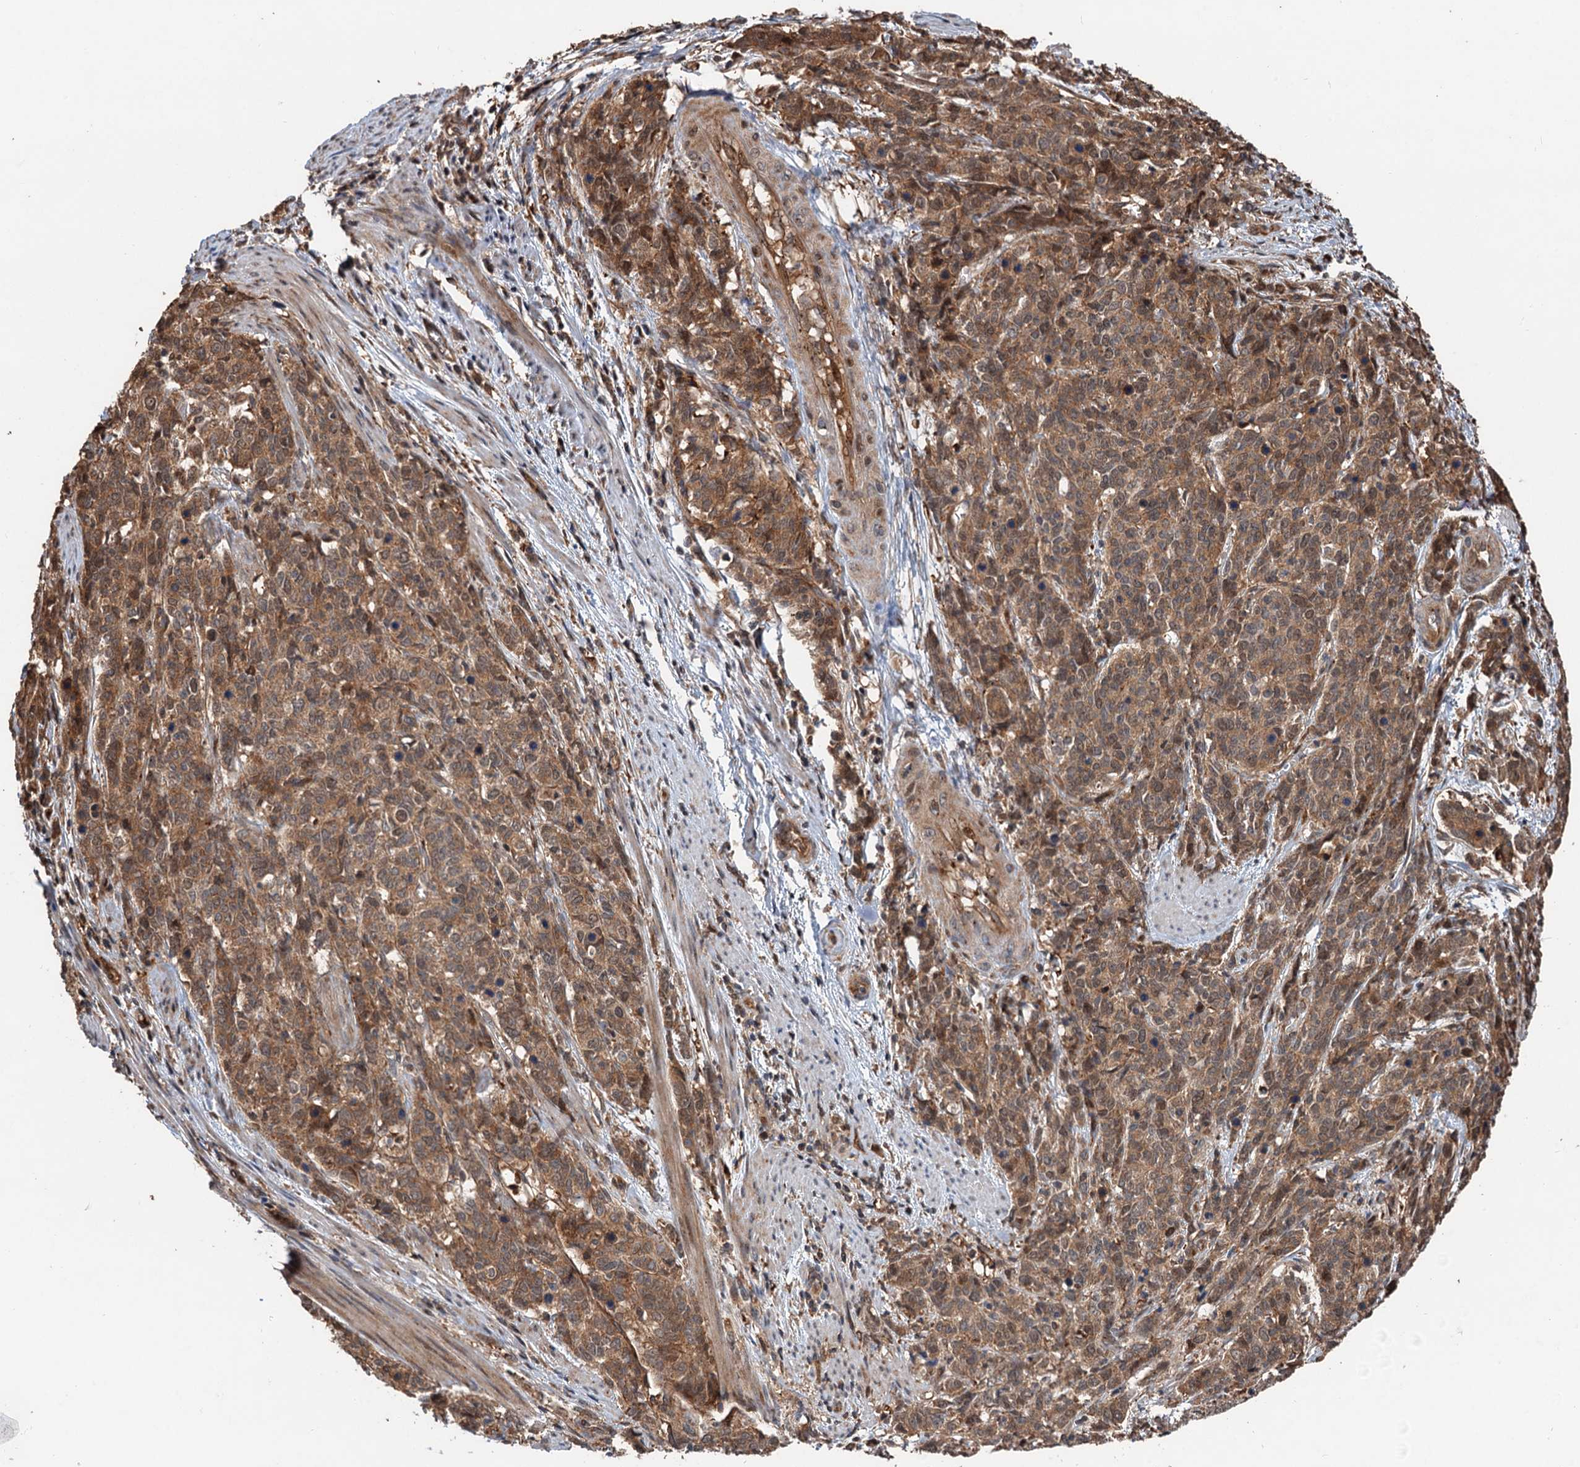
{"staining": {"intensity": "moderate", "quantity": ">75%", "location": "cytoplasmic/membranous"}, "tissue": "cervical cancer", "cell_type": "Tumor cells", "image_type": "cancer", "snomed": [{"axis": "morphology", "description": "Squamous cell carcinoma, NOS"}, {"axis": "topography", "description": "Cervix"}], "caption": "The micrograph shows immunohistochemical staining of cervical cancer (squamous cell carcinoma). There is moderate cytoplasmic/membranous positivity is seen in about >75% of tumor cells.", "gene": "DEXI", "patient": {"sex": "female", "age": 60}}